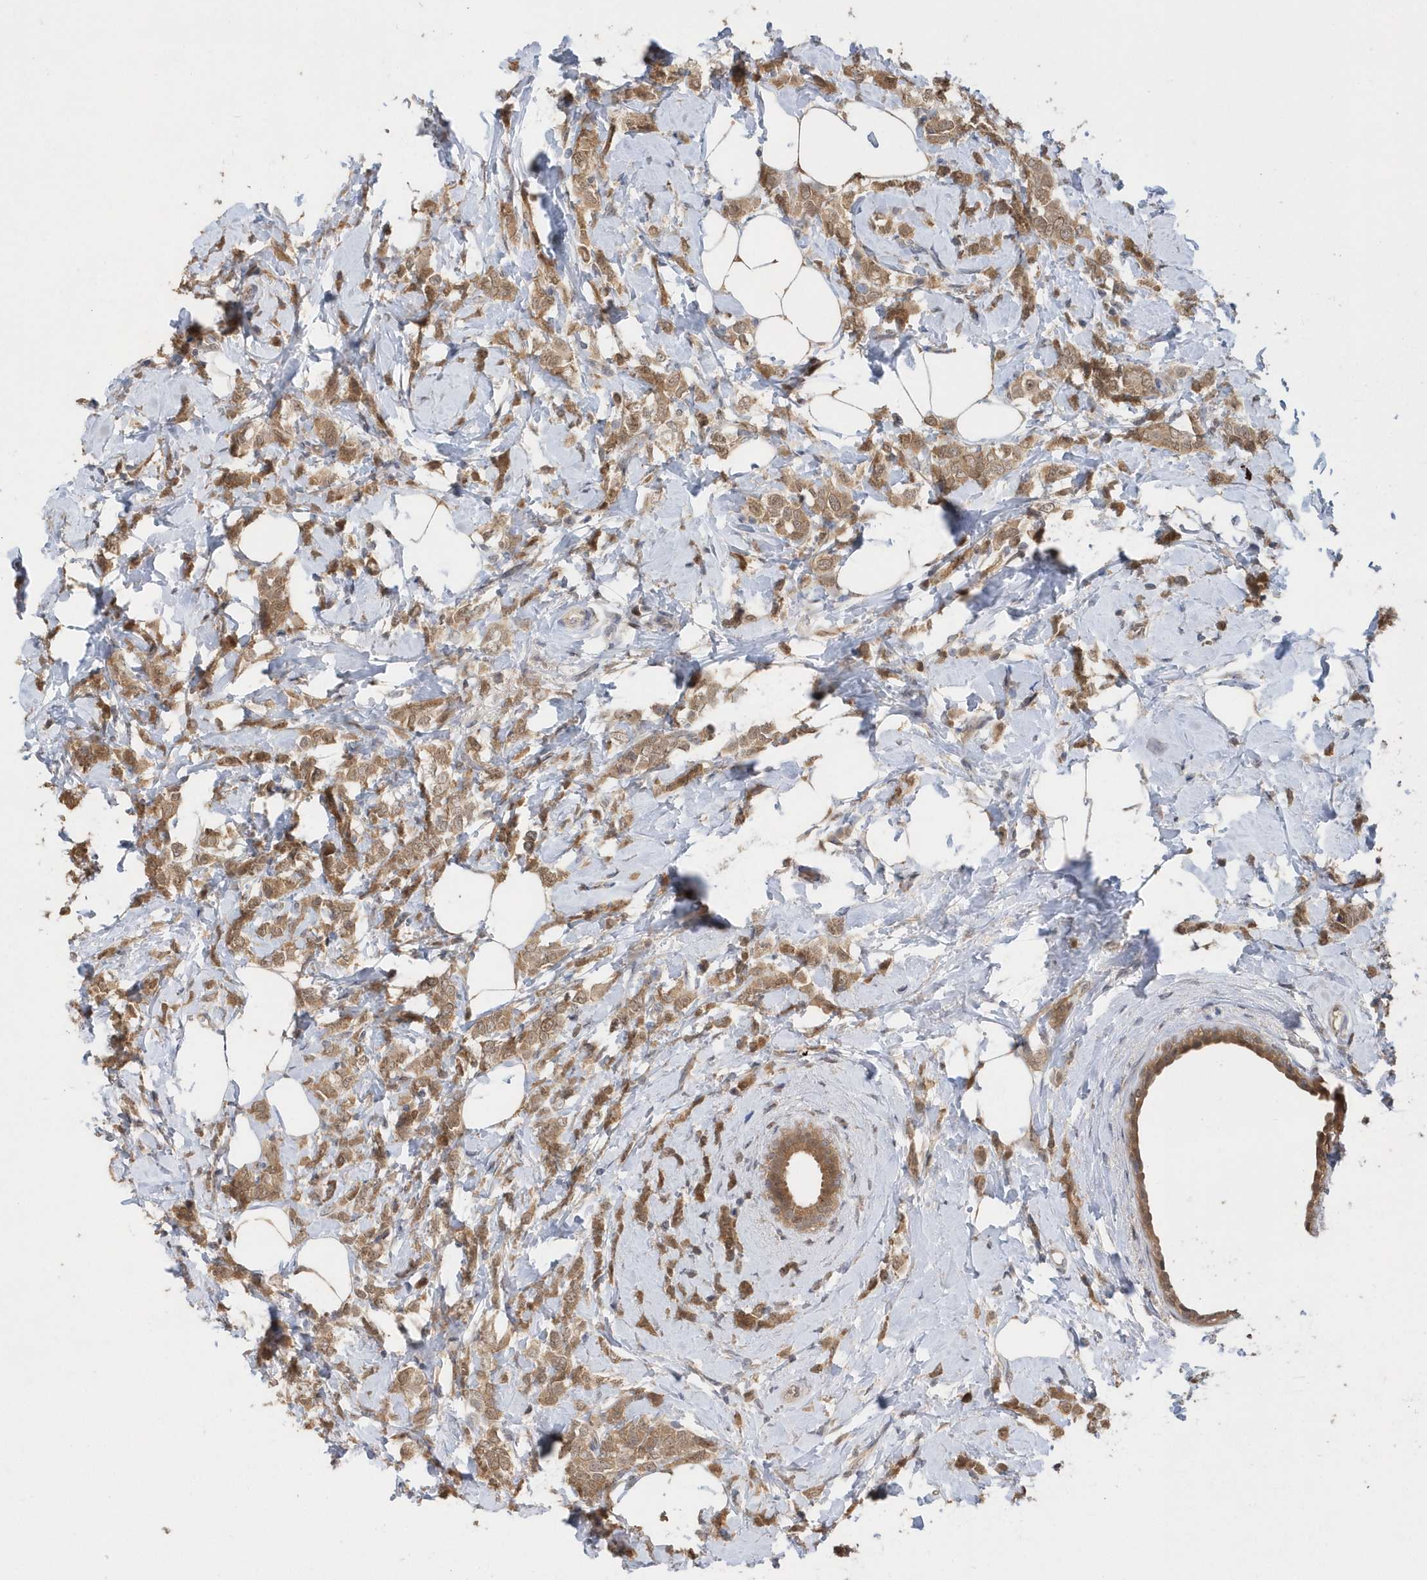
{"staining": {"intensity": "moderate", "quantity": ">75%", "location": "cytoplasmic/membranous"}, "tissue": "breast cancer", "cell_type": "Tumor cells", "image_type": "cancer", "snomed": [{"axis": "morphology", "description": "Lobular carcinoma"}, {"axis": "topography", "description": "Breast"}], "caption": "Immunohistochemical staining of lobular carcinoma (breast) exhibits moderate cytoplasmic/membranous protein staining in about >75% of tumor cells.", "gene": "RPE", "patient": {"sex": "female", "age": 47}}